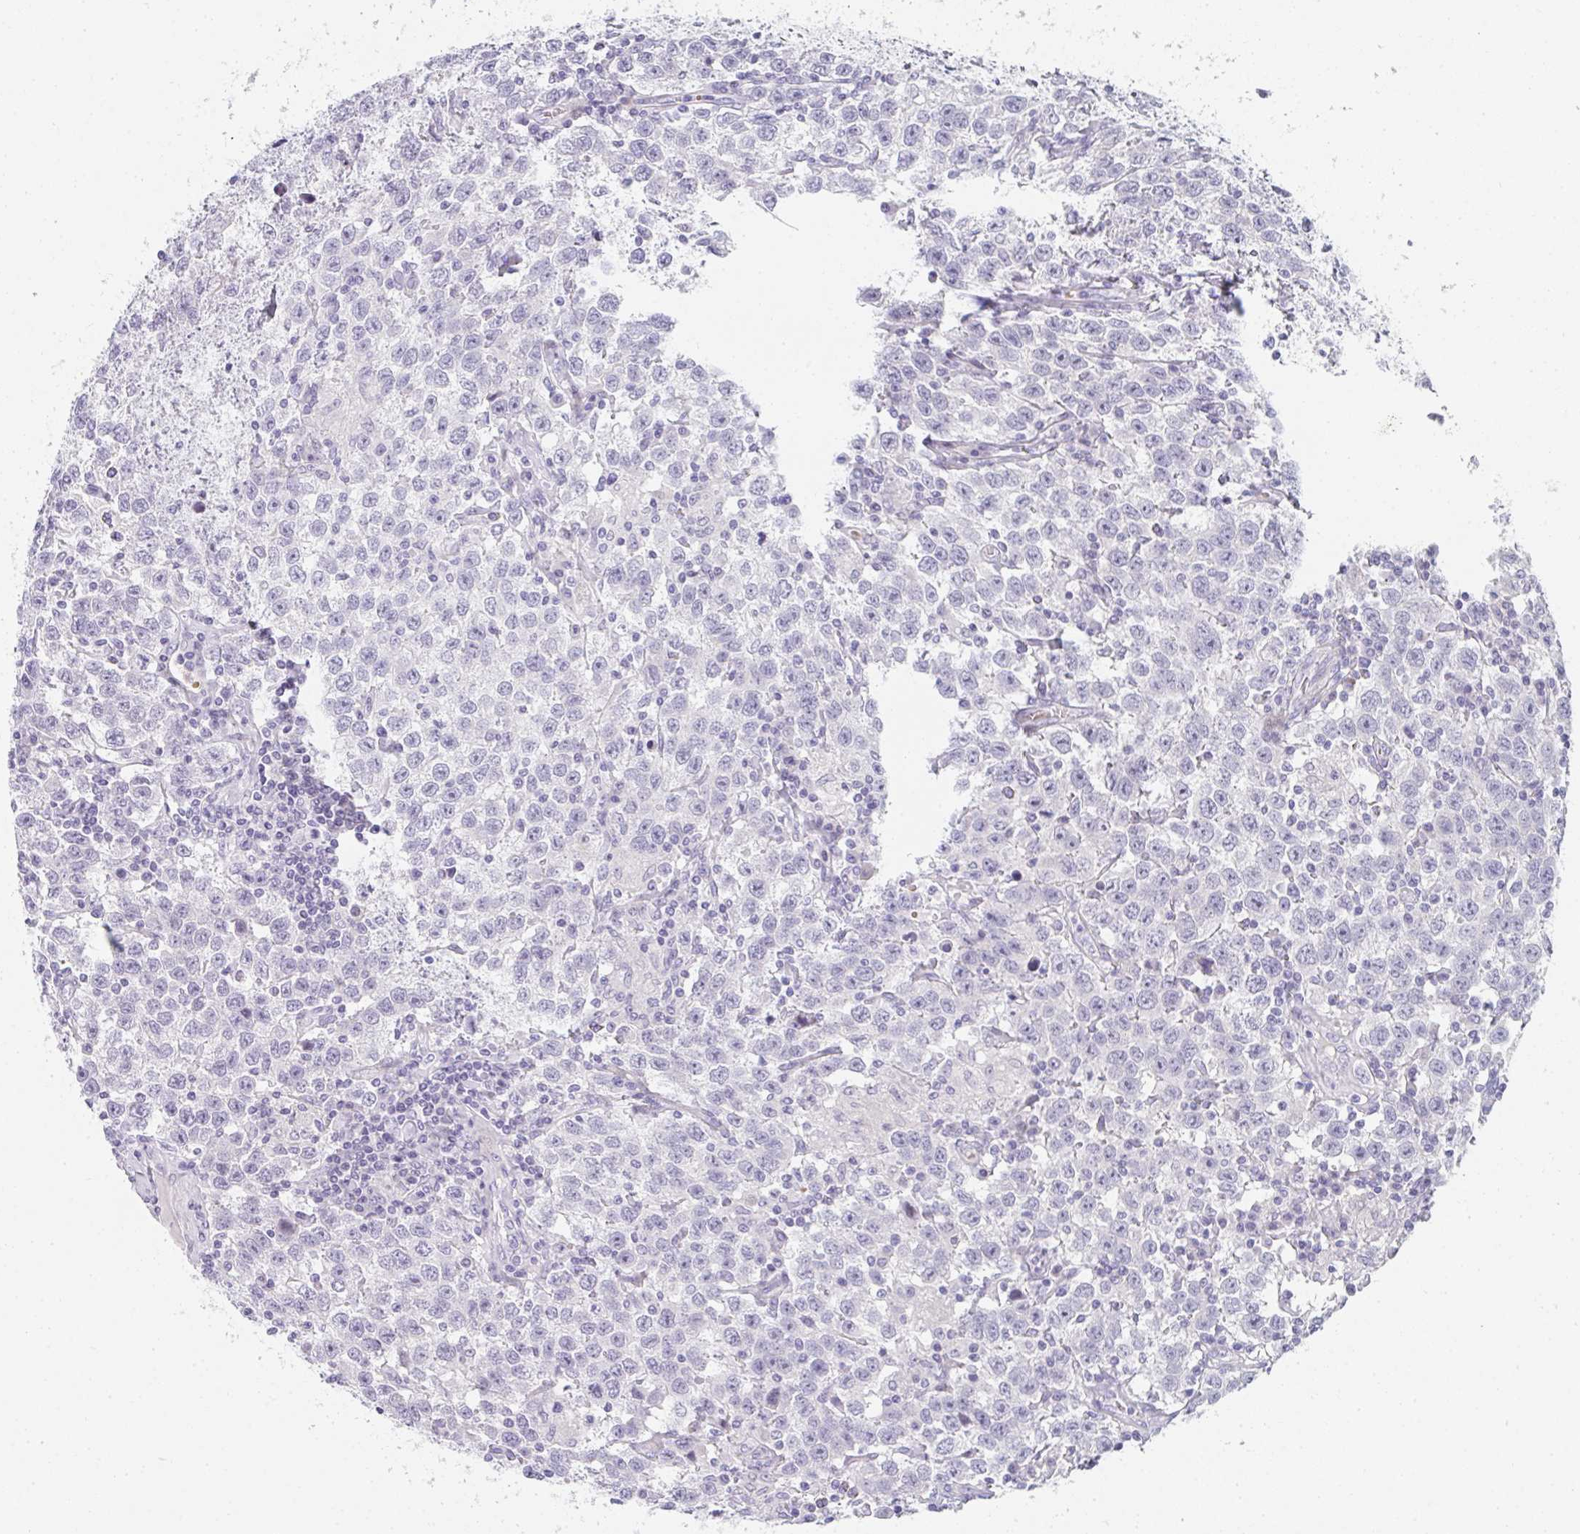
{"staining": {"intensity": "negative", "quantity": "none", "location": "none"}, "tissue": "testis cancer", "cell_type": "Tumor cells", "image_type": "cancer", "snomed": [{"axis": "morphology", "description": "Seminoma, NOS"}, {"axis": "topography", "description": "Testis"}], "caption": "Immunohistochemistry image of human testis cancer (seminoma) stained for a protein (brown), which displays no staining in tumor cells.", "gene": "NEU2", "patient": {"sex": "male", "age": 41}}